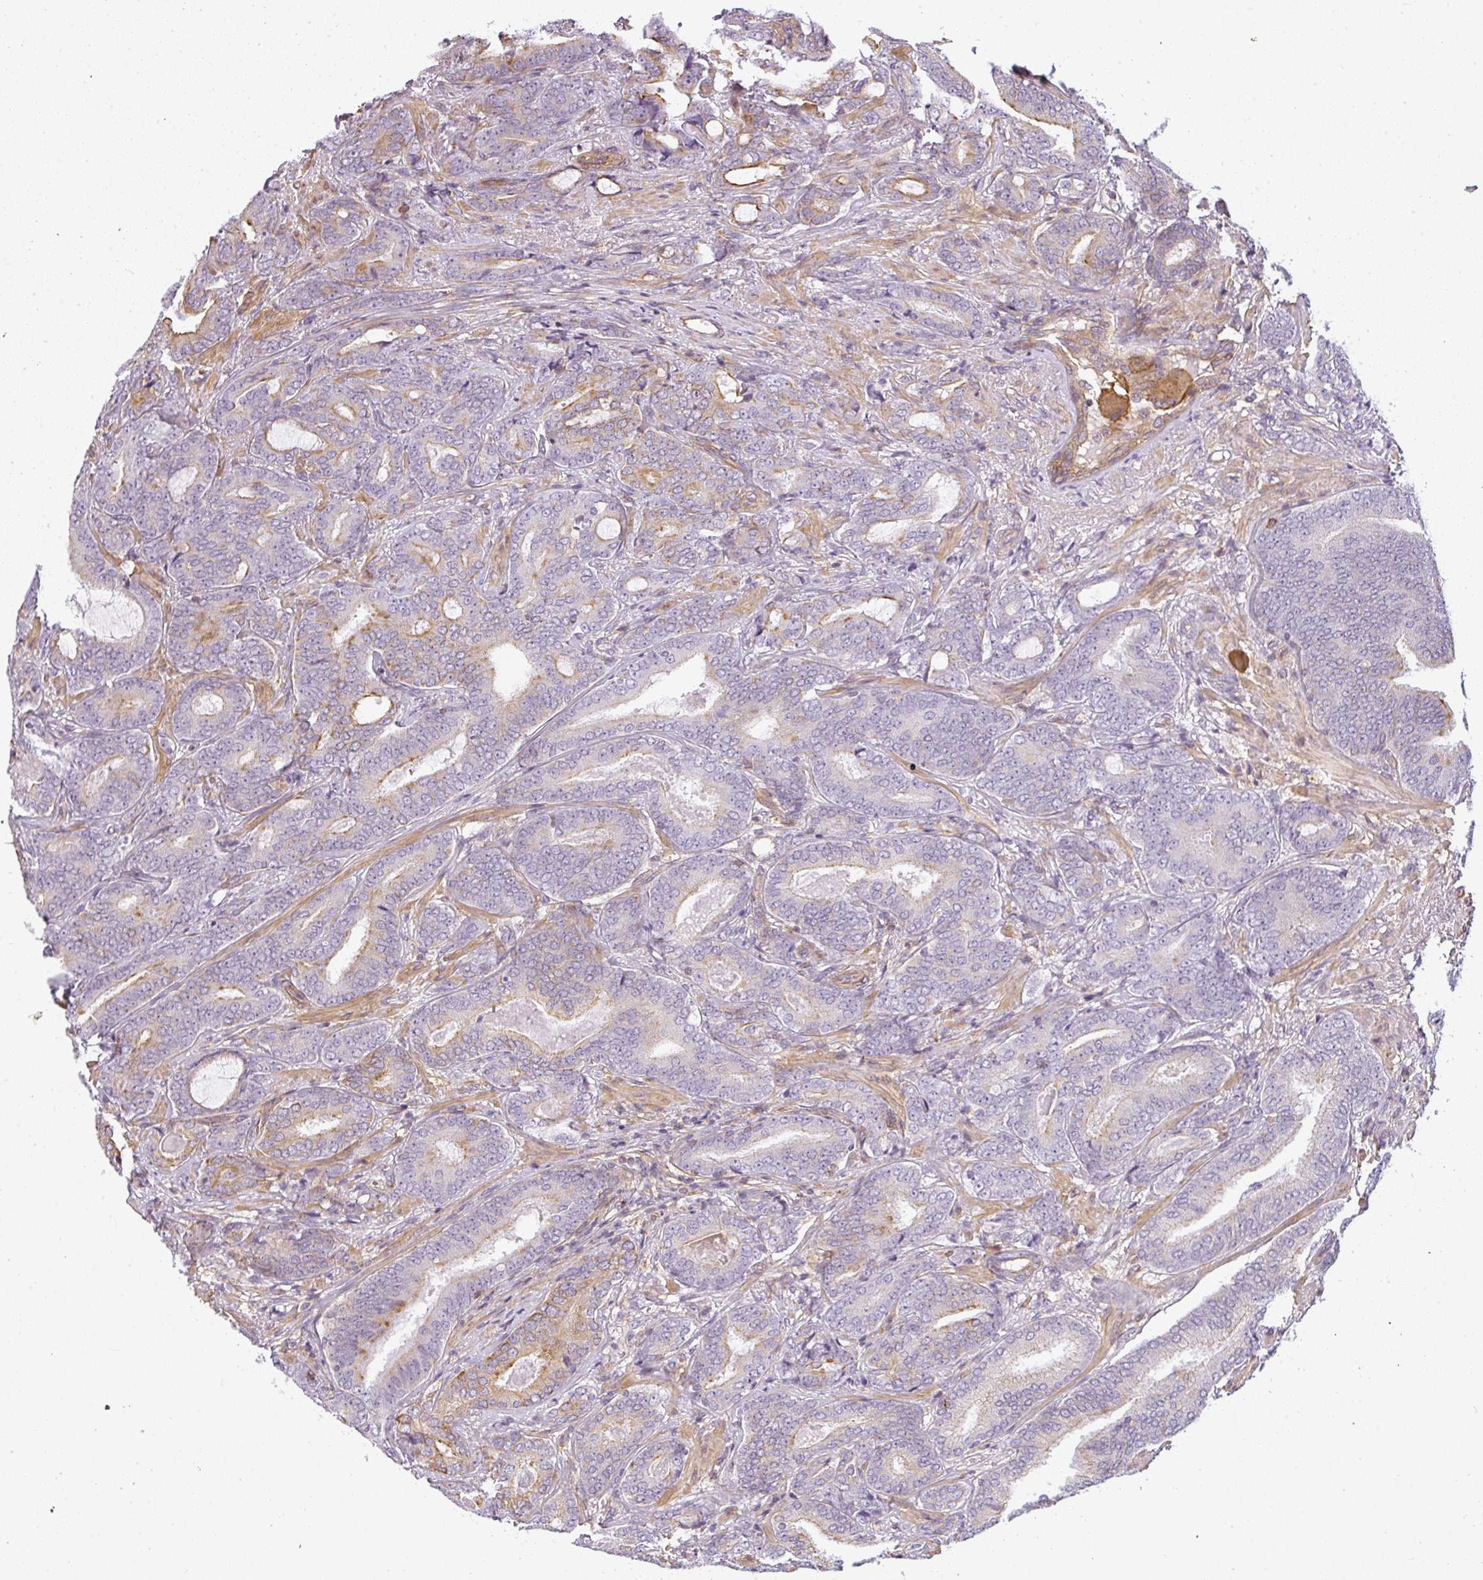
{"staining": {"intensity": "moderate", "quantity": "<25%", "location": "cytoplasmic/membranous"}, "tissue": "prostate cancer", "cell_type": "Tumor cells", "image_type": "cancer", "snomed": [{"axis": "morphology", "description": "Adenocarcinoma, Low grade"}, {"axis": "topography", "description": "Prostate and seminal vesicle, NOS"}], "caption": "Human prostate cancer (adenocarcinoma (low-grade)) stained with a protein marker demonstrates moderate staining in tumor cells.", "gene": "SULF1", "patient": {"sex": "male", "age": 61}}